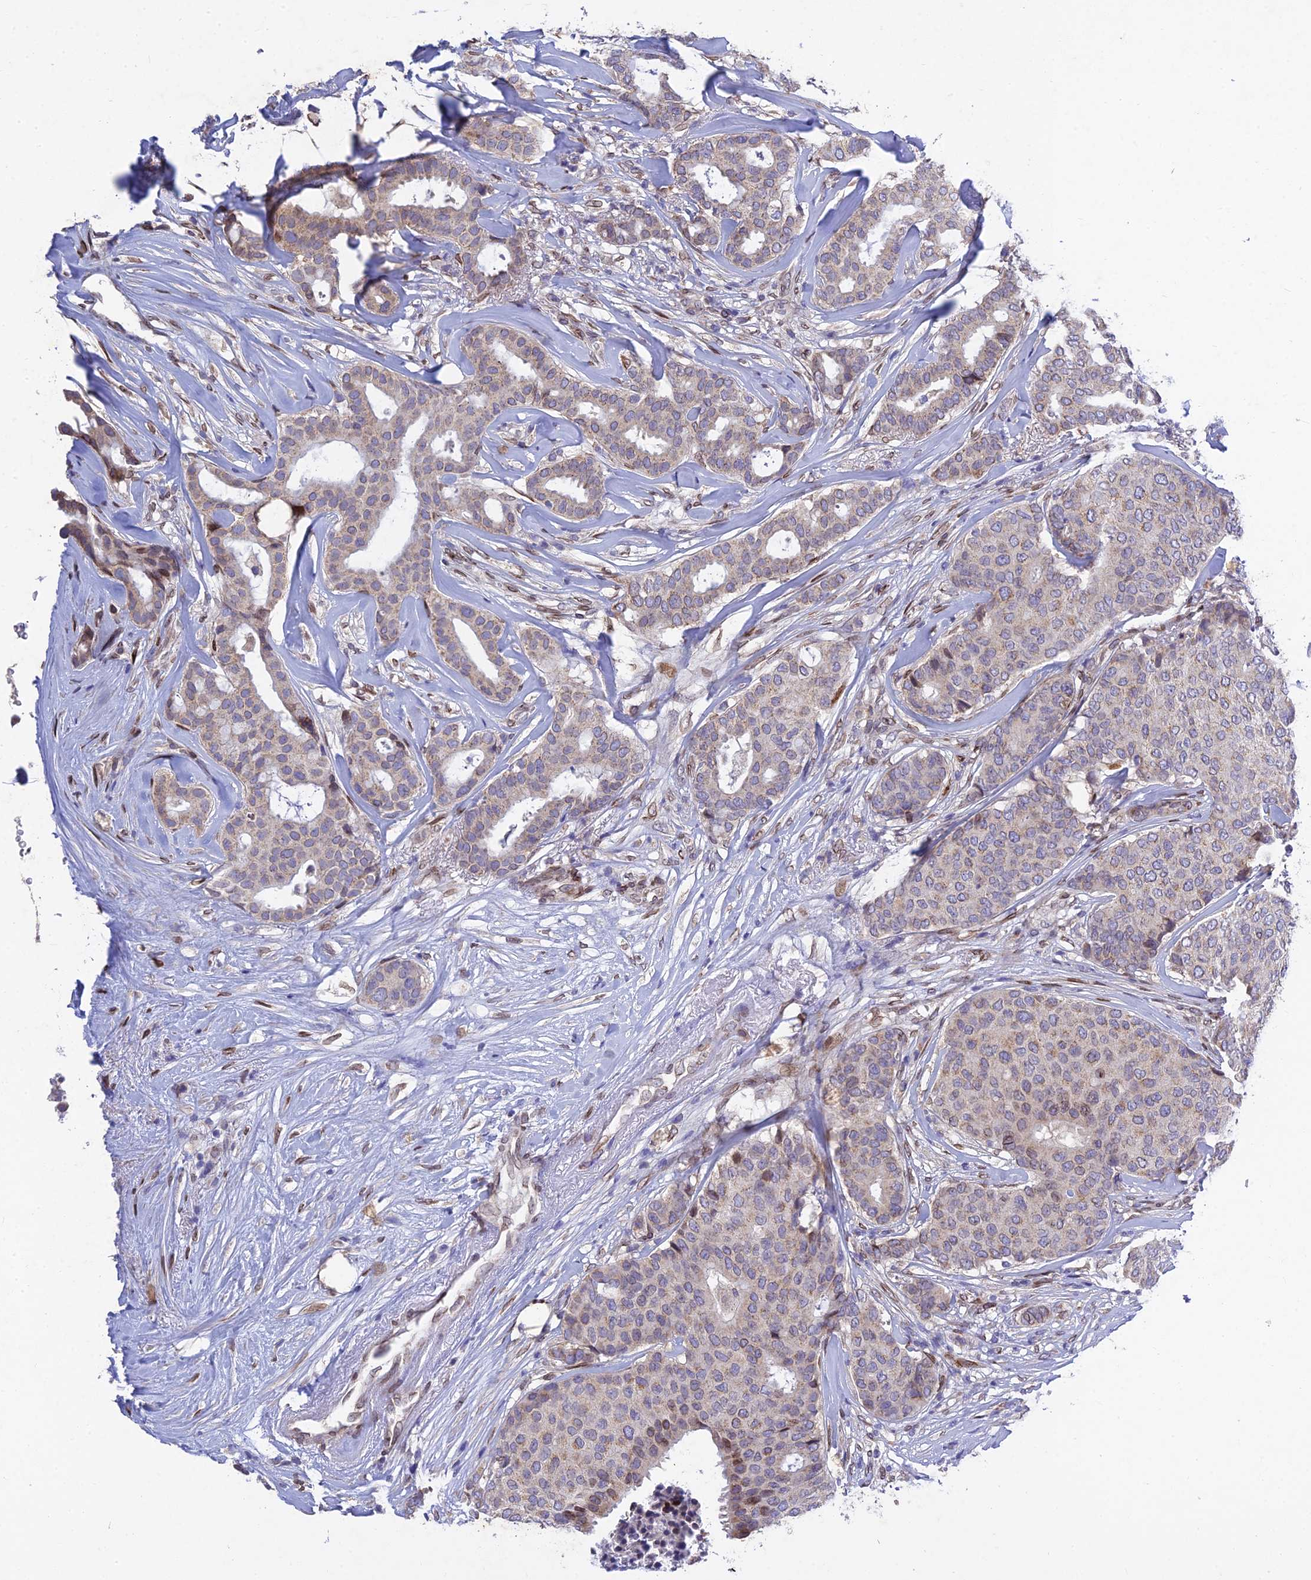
{"staining": {"intensity": "weak", "quantity": "<25%", "location": "cytoplasmic/membranous,nuclear"}, "tissue": "breast cancer", "cell_type": "Tumor cells", "image_type": "cancer", "snomed": [{"axis": "morphology", "description": "Duct carcinoma"}, {"axis": "topography", "description": "Breast"}], "caption": "High magnification brightfield microscopy of invasive ductal carcinoma (breast) stained with DAB (3,3'-diaminobenzidine) (brown) and counterstained with hematoxylin (blue): tumor cells show no significant positivity. (Immunohistochemistry (ihc), brightfield microscopy, high magnification).", "gene": "MGAT2", "patient": {"sex": "female", "age": 75}}